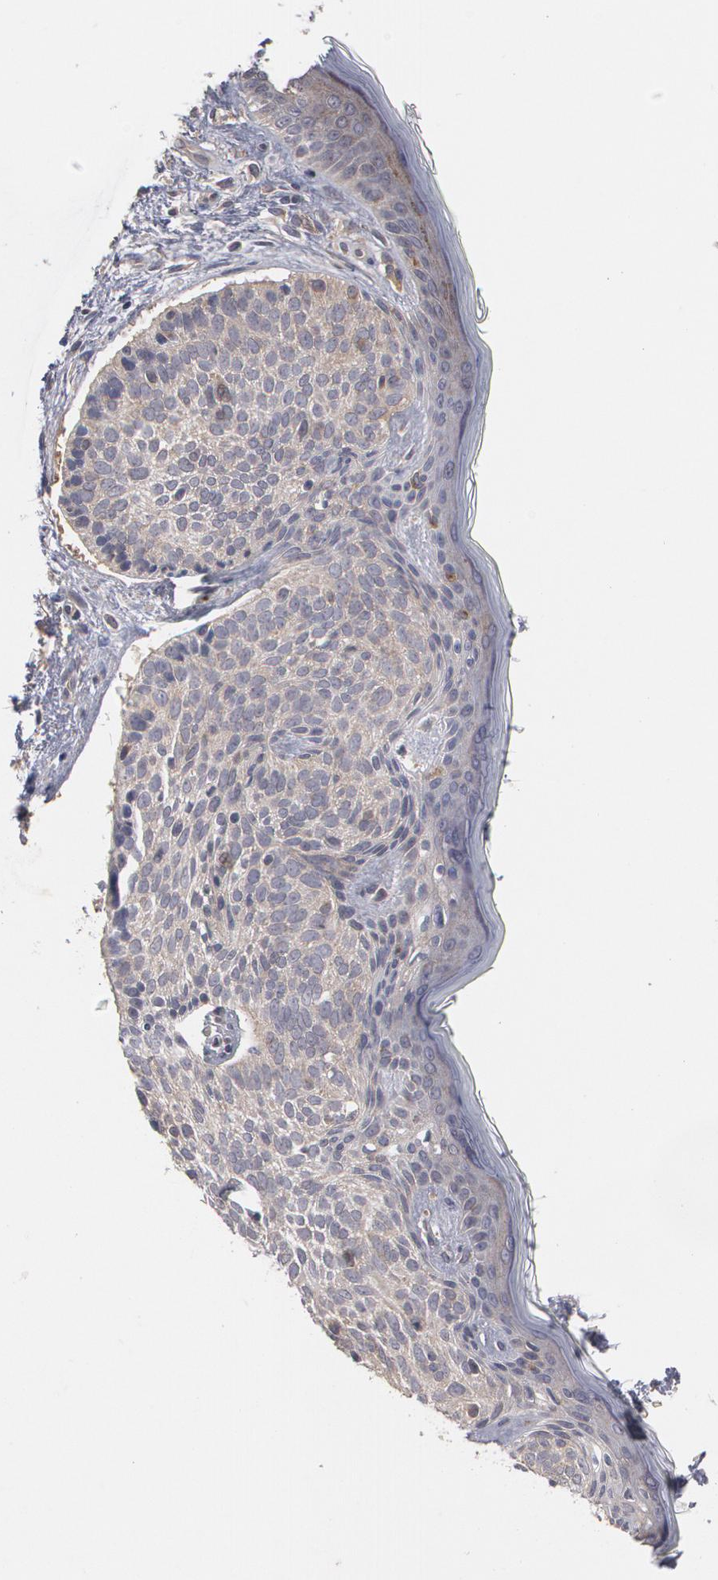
{"staining": {"intensity": "weak", "quantity": "25%-75%", "location": "cytoplasmic/membranous"}, "tissue": "skin cancer", "cell_type": "Tumor cells", "image_type": "cancer", "snomed": [{"axis": "morphology", "description": "Basal cell carcinoma"}, {"axis": "topography", "description": "Skin"}], "caption": "Immunohistochemistry histopathology image of skin basal cell carcinoma stained for a protein (brown), which displays low levels of weak cytoplasmic/membranous staining in approximately 25%-75% of tumor cells.", "gene": "HTT", "patient": {"sex": "female", "age": 78}}